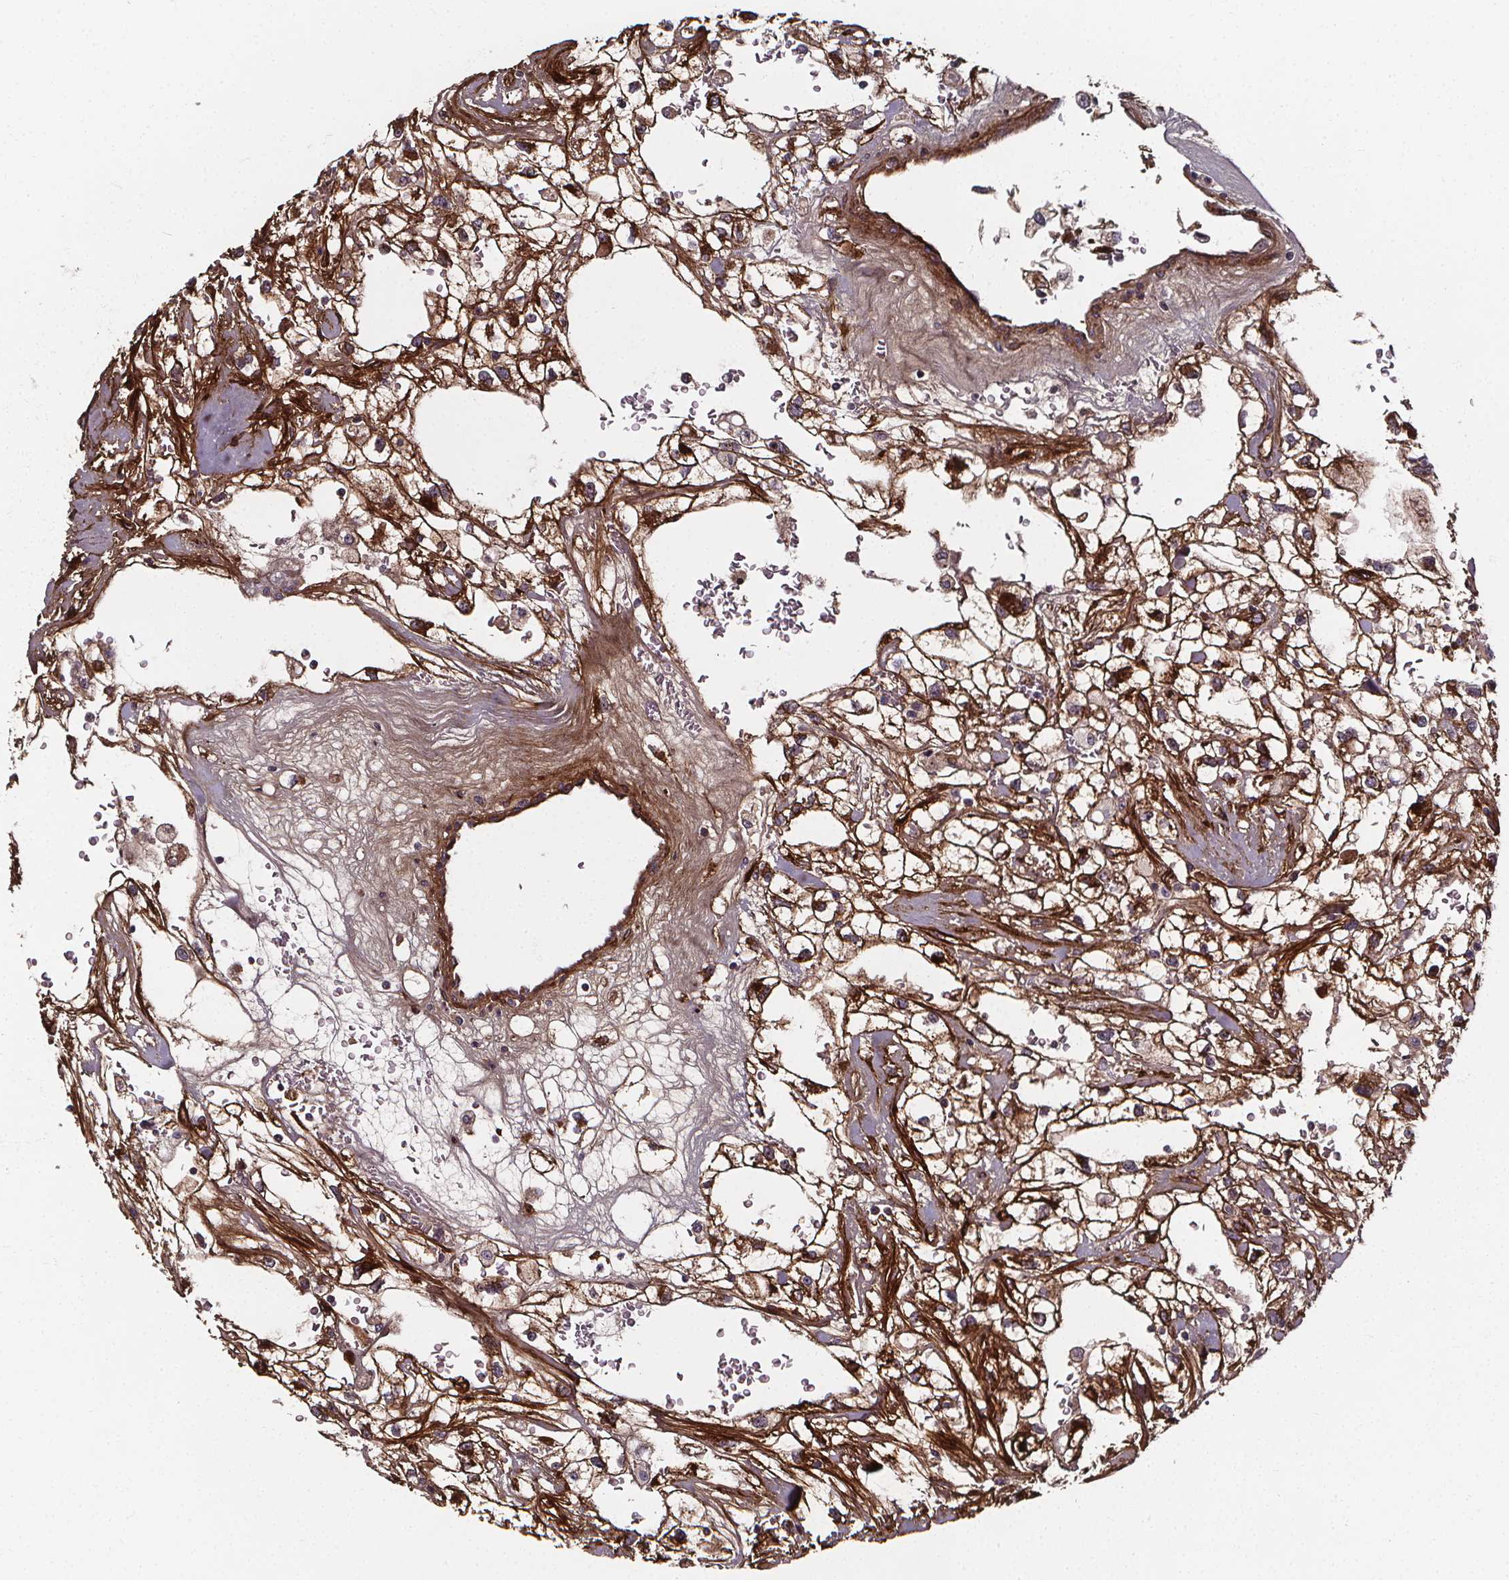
{"staining": {"intensity": "strong", "quantity": ">75%", "location": "cytoplasmic/membranous,nuclear"}, "tissue": "renal cancer", "cell_type": "Tumor cells", "image_type": "cancer", "snomed": [{"axis": "morphology", "description": "Adenocarcinoma, NOS"}, {"axis": "topography", "description": "Kidney"}], "caption": "IHC staining of renal cancer, which demonstrates high levels of strong cytoplasmic/membranous and nuclear expression in approximately >75% of tumor cells indicating strong cytoplasmic/membranous and nuclear protein positivity. The staining was performed using DAB (3,3'-diaminobenzidine) (brown) for protein detection and nuclei were counterstained in hematoxylin (blue).", "gene": "AEBP1", "patient": {"sex": "male", "age": 59}}